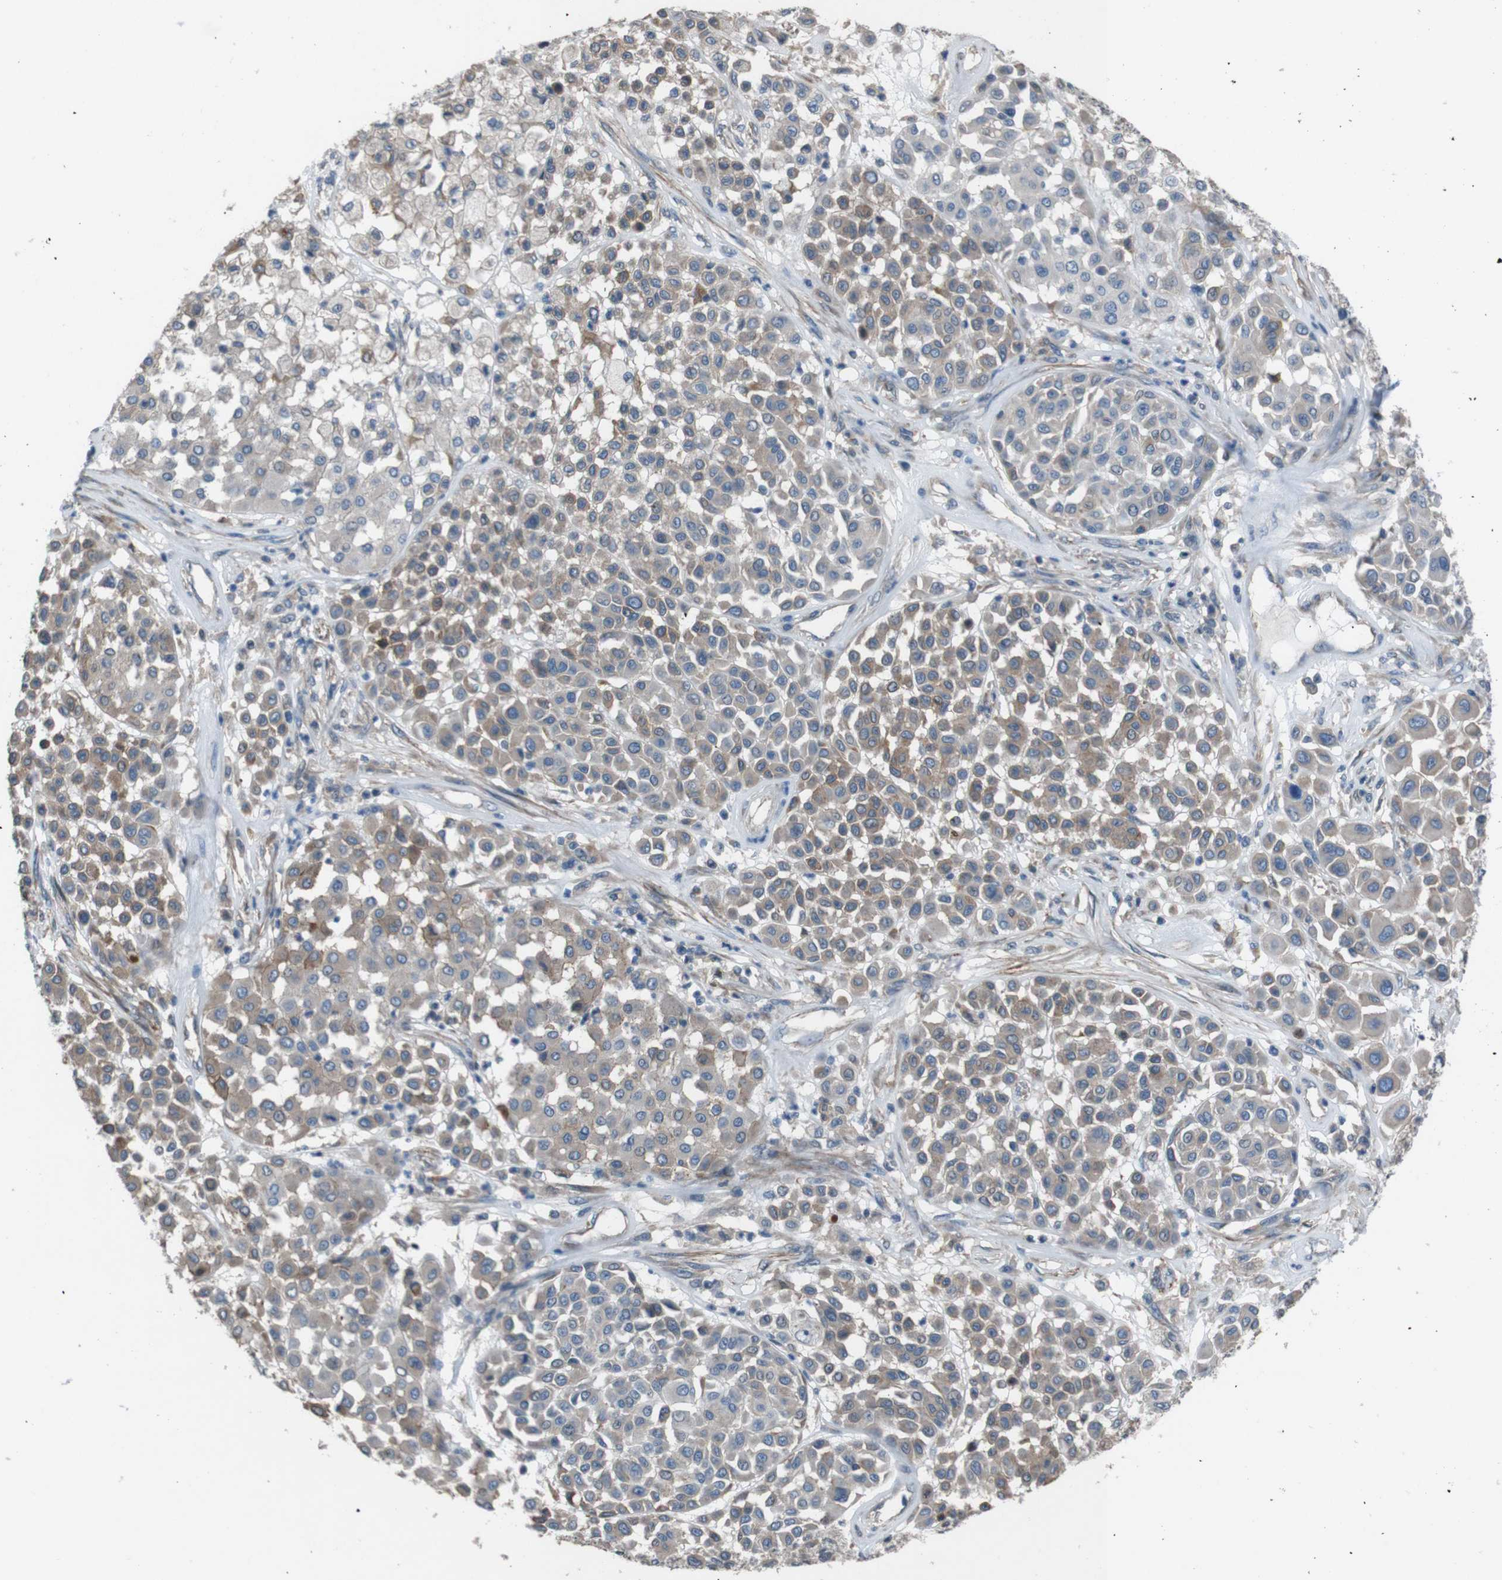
{"staining": {"intensity": "weak", "quantity": "25%-75%", "location": "cytoplasmic/membranous"}, "tissue": "melanoma", "cell_type": "Tumor cells", "image_type": "cancer", "snomed": [{"axis": "morphology", "description": "Malignant melanoma, Metastatic site"}, {"axis": "topography", "description": "Soft tissue"}], "caption": "Immunohistochemistry (IHC) staining of malignant melanoma (metastatic site), which reveals low levels of weak cytoplasmic/membranous staining in approximately 25%-75% of tumor cells indicating weak cytoplasmic/membranous protein positivity. The staining was performed using DAB (brown) for protein detection and nuclei were counterstained in hematoxylin (blue).", "gene": "NAALADL2", "patient": {"sex": "male", "age": 41}}